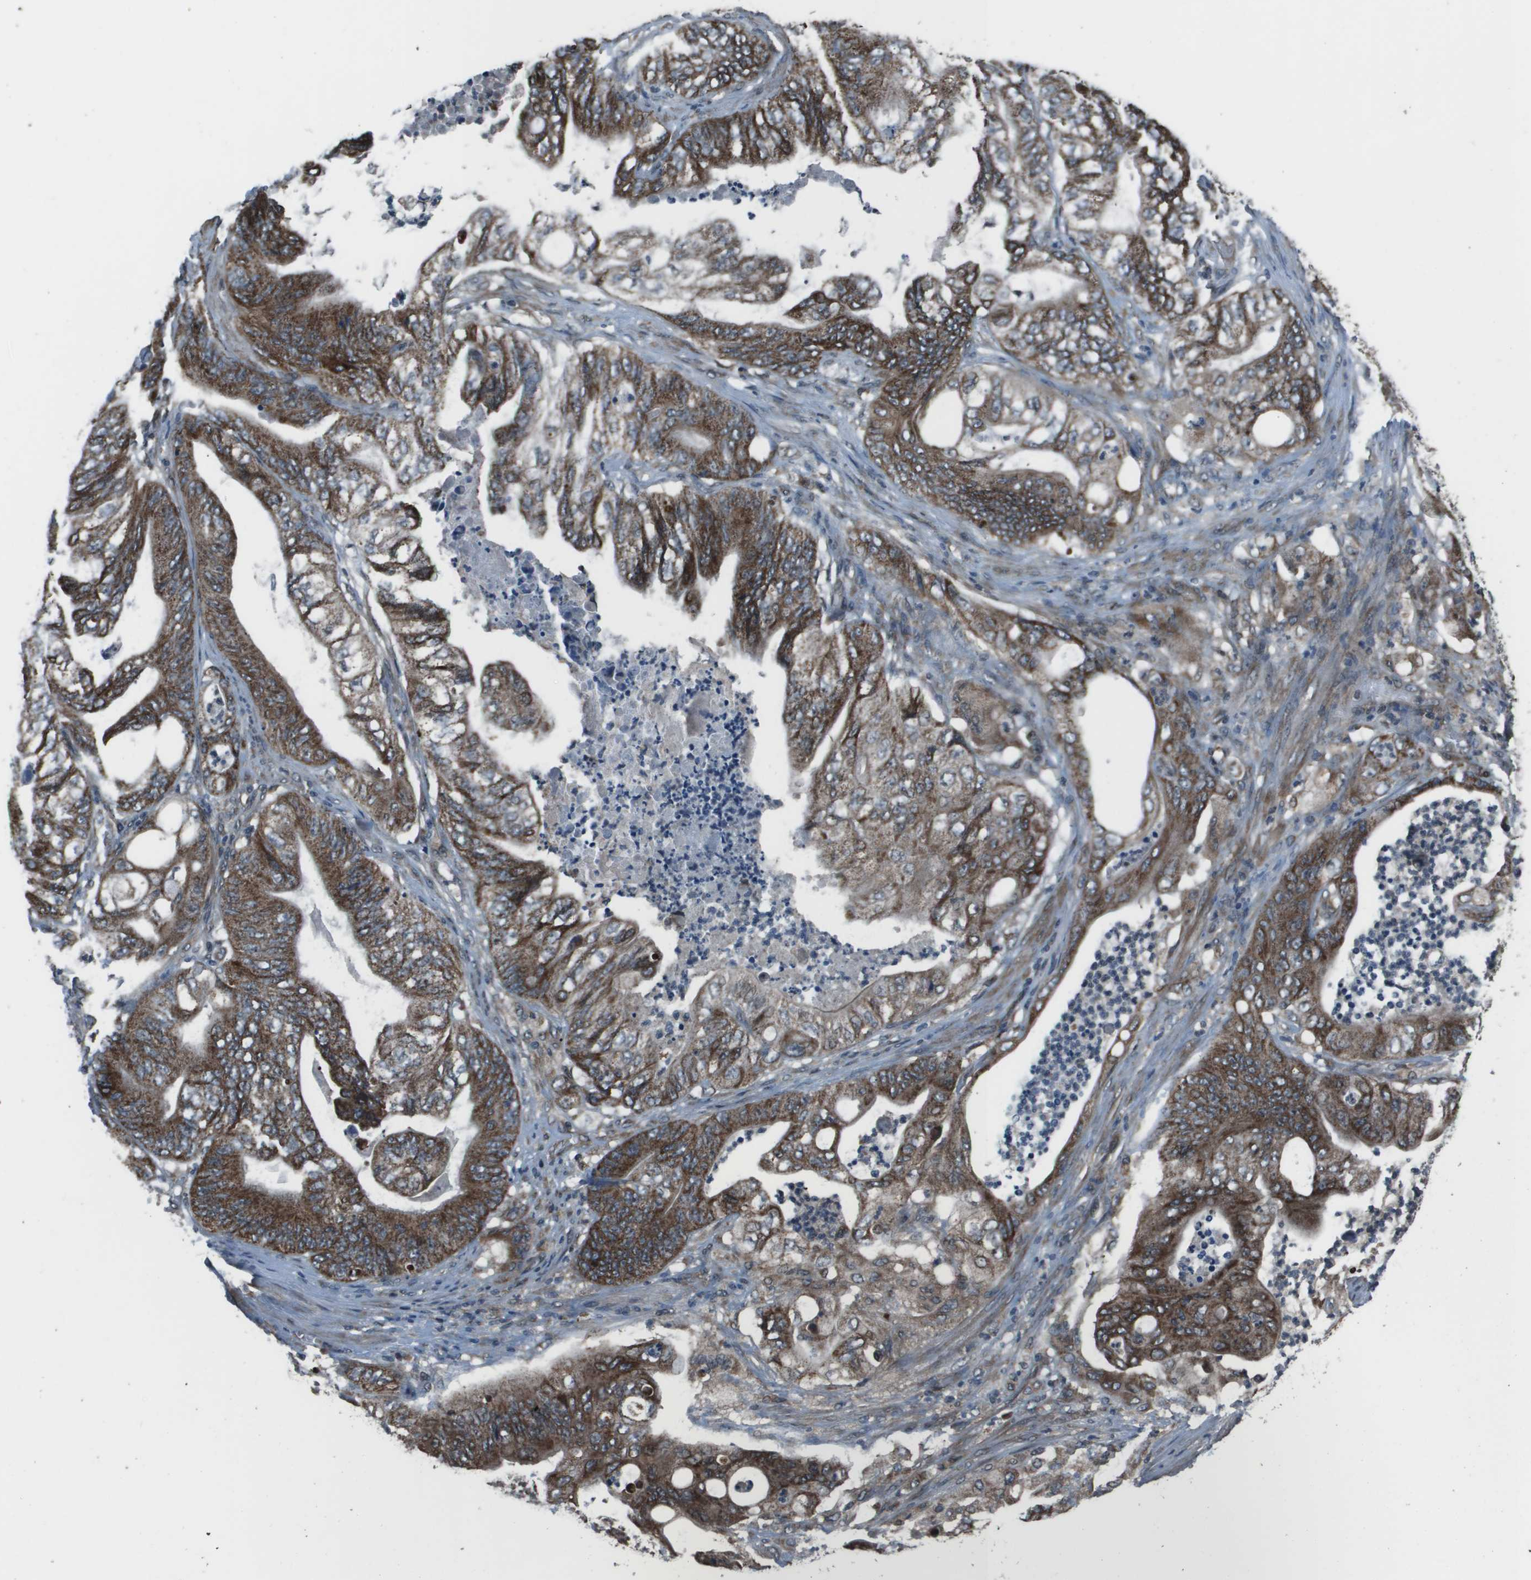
{"staining": {"intensity": "strong", "quantity": ">75%", "location": "cytoplasmic/membranous"}, "tissue": "stomach cancer", "cell_type": "Tumor cells", "image_type": "cancer", "snomed": [{"axis": "morphology", "description": "Adenocarcinoma, NOS"}, {"axis": "topography", "description": "Stomach"}], "caption": "About >75% of tumor cells in stomach cancer (adenocarcinoma) demonstrate strong cytoplasmic/membranous protein positivity as visualized by brown immunohistochemical staining.", "gene": "PPFIA1", "patient": {"sex": "female", "age": 73}}